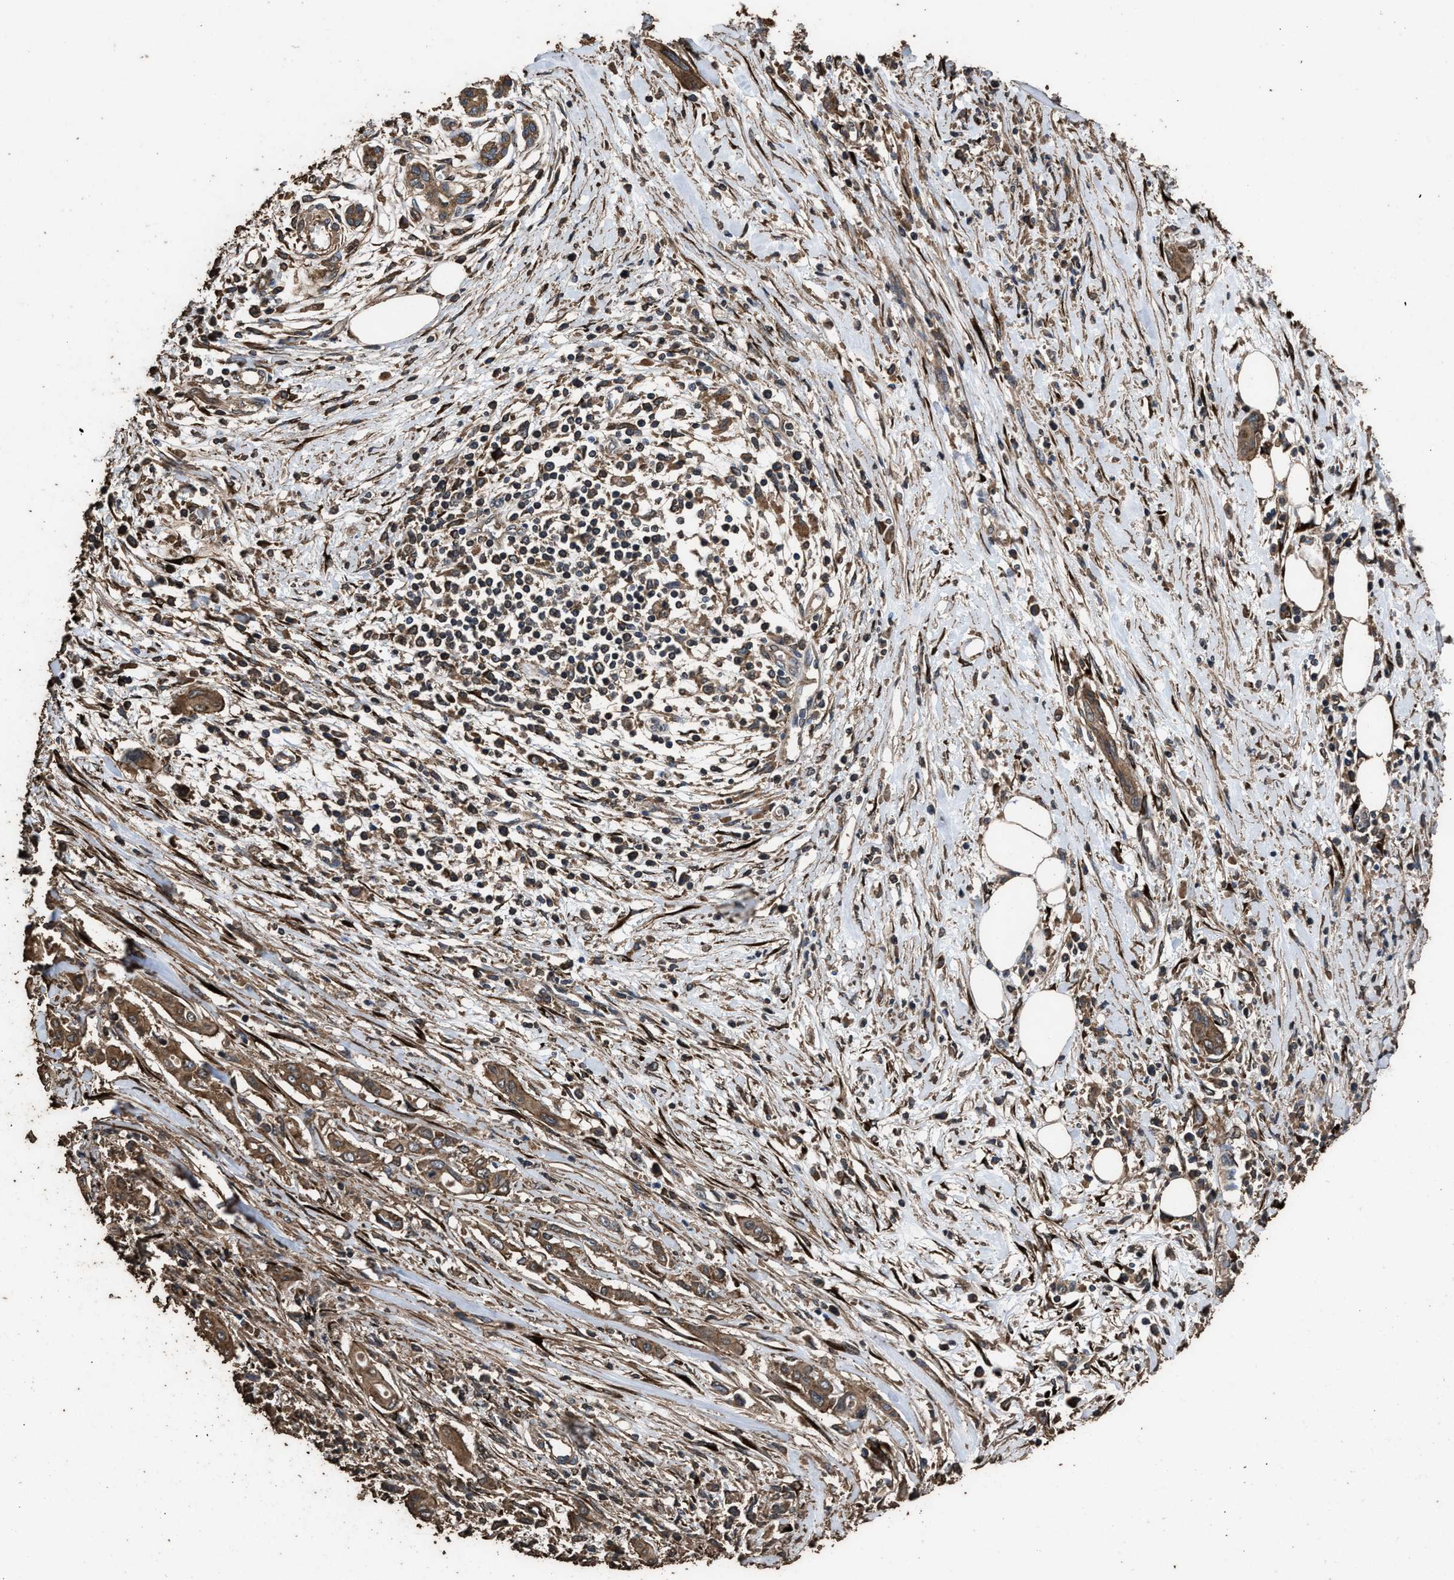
{"staining": {"intensity": "moderate", "quantity": ">75%", "location": "cytoplasmic/membranous"}, "tissue": "pancreatic cancer", "cell_type": "Tumor cells", "image_type": "cancer", "snomed": [{"axis": "morphology", "description": "Adenocarcinoma, NOS"}, {"axis": "topography", "description": "Pancreas"}], "caption": "Immunohistochemistry (IHC) micrograph of neoplastic tissue: pancreatic cancer stained using immunohistochemistry exhibits medium levels of moderate protein expression localized specifically in the cytoplasmic/membranous of tumor cells, appearing as a cytoplasmic/membranous brown color.", "gene": "ZMYND19", "patient": {"sex": "male", "age": 58}}